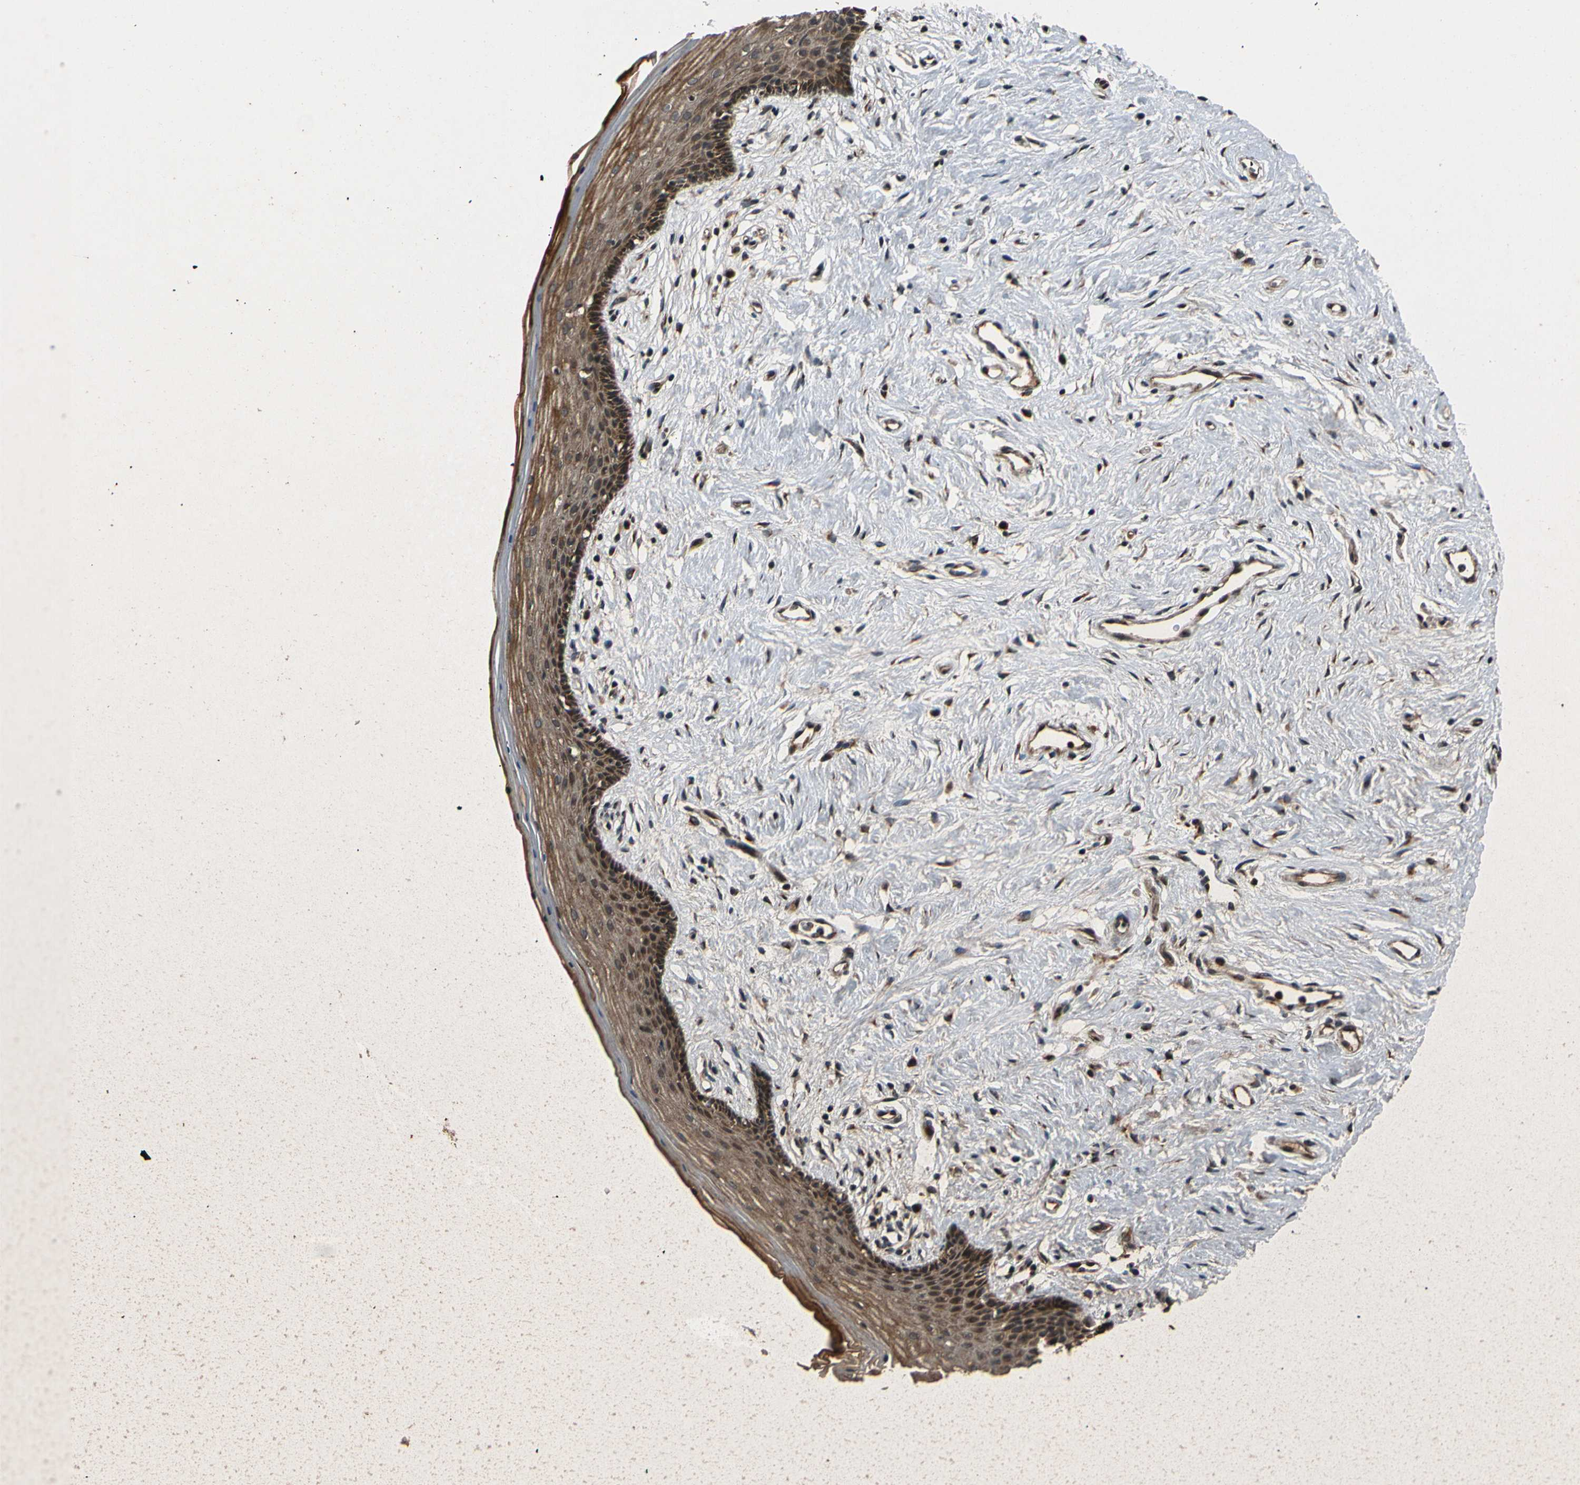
{"staining": {"intensity": "moderate", "quantity": ">75%", "location": "cytoplasmic/membranous"}, "tissue": "vagina", "cell_type": "Squamous epithelial cells", "image_type": "normal", "snomed": [{"axis": "morphology", "description": "Normal tissue, NOS"}, {"axis": "topography", "description": "Vagina"}], "caption": "Immunohistochemistry (IHC) histopathology image of benign human vagina stained for a protein (brown), which exhibits medium levels of moderate cytoplasmic/membranous expression in about >75% of squamous epithelial cells.", "gene": "AKAP9", "patient": {"sex": "female", "age": 44}}